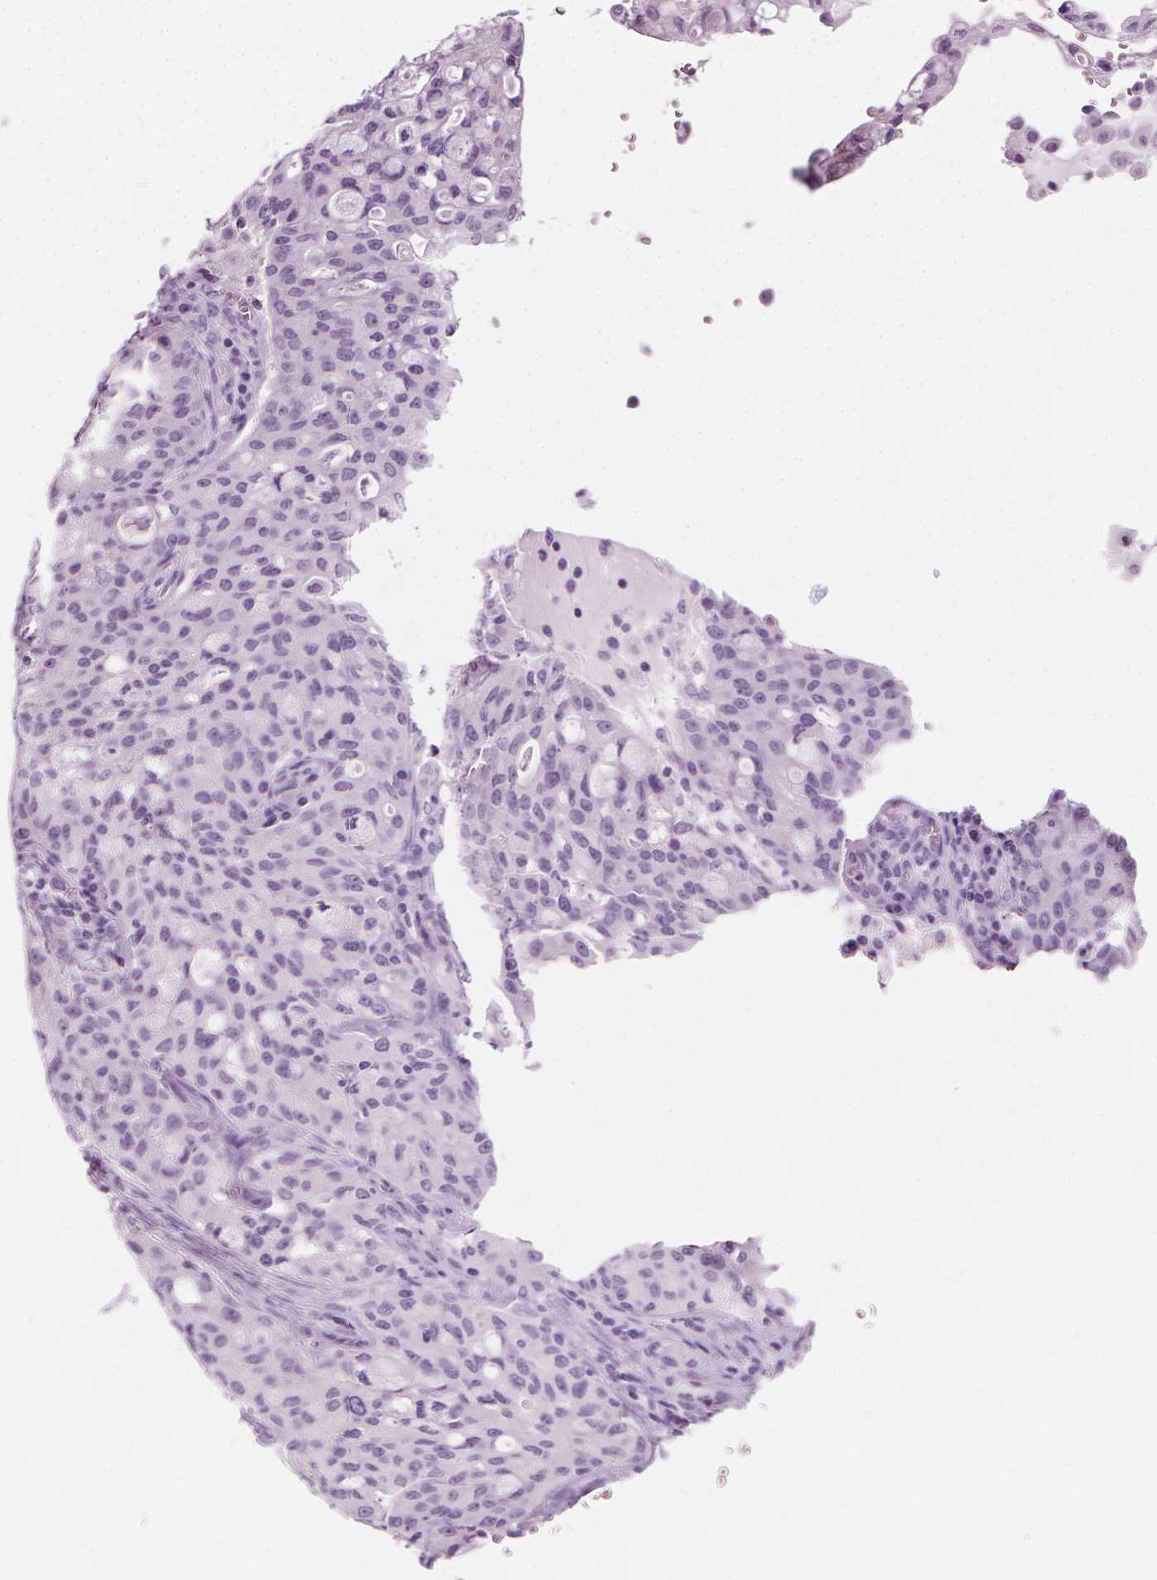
{"staining": {"intensity": "negative", "quantity": "none", "location": "none"}, "tissue": "lung cancer", "cell_type": "Tumor cells", "image_type": "cancer", "snomed": [{"axis": "morphology", "description": "Adenocarcinoma, NOS"}, {"axis": "topography", "description": "Lung"}], "caption": "The micrograph shows no staining of tumor cells in lung cancer (adenocarcinoma).", "gene": "SCG3", "patient": {"sex": "female", "age": 44}}